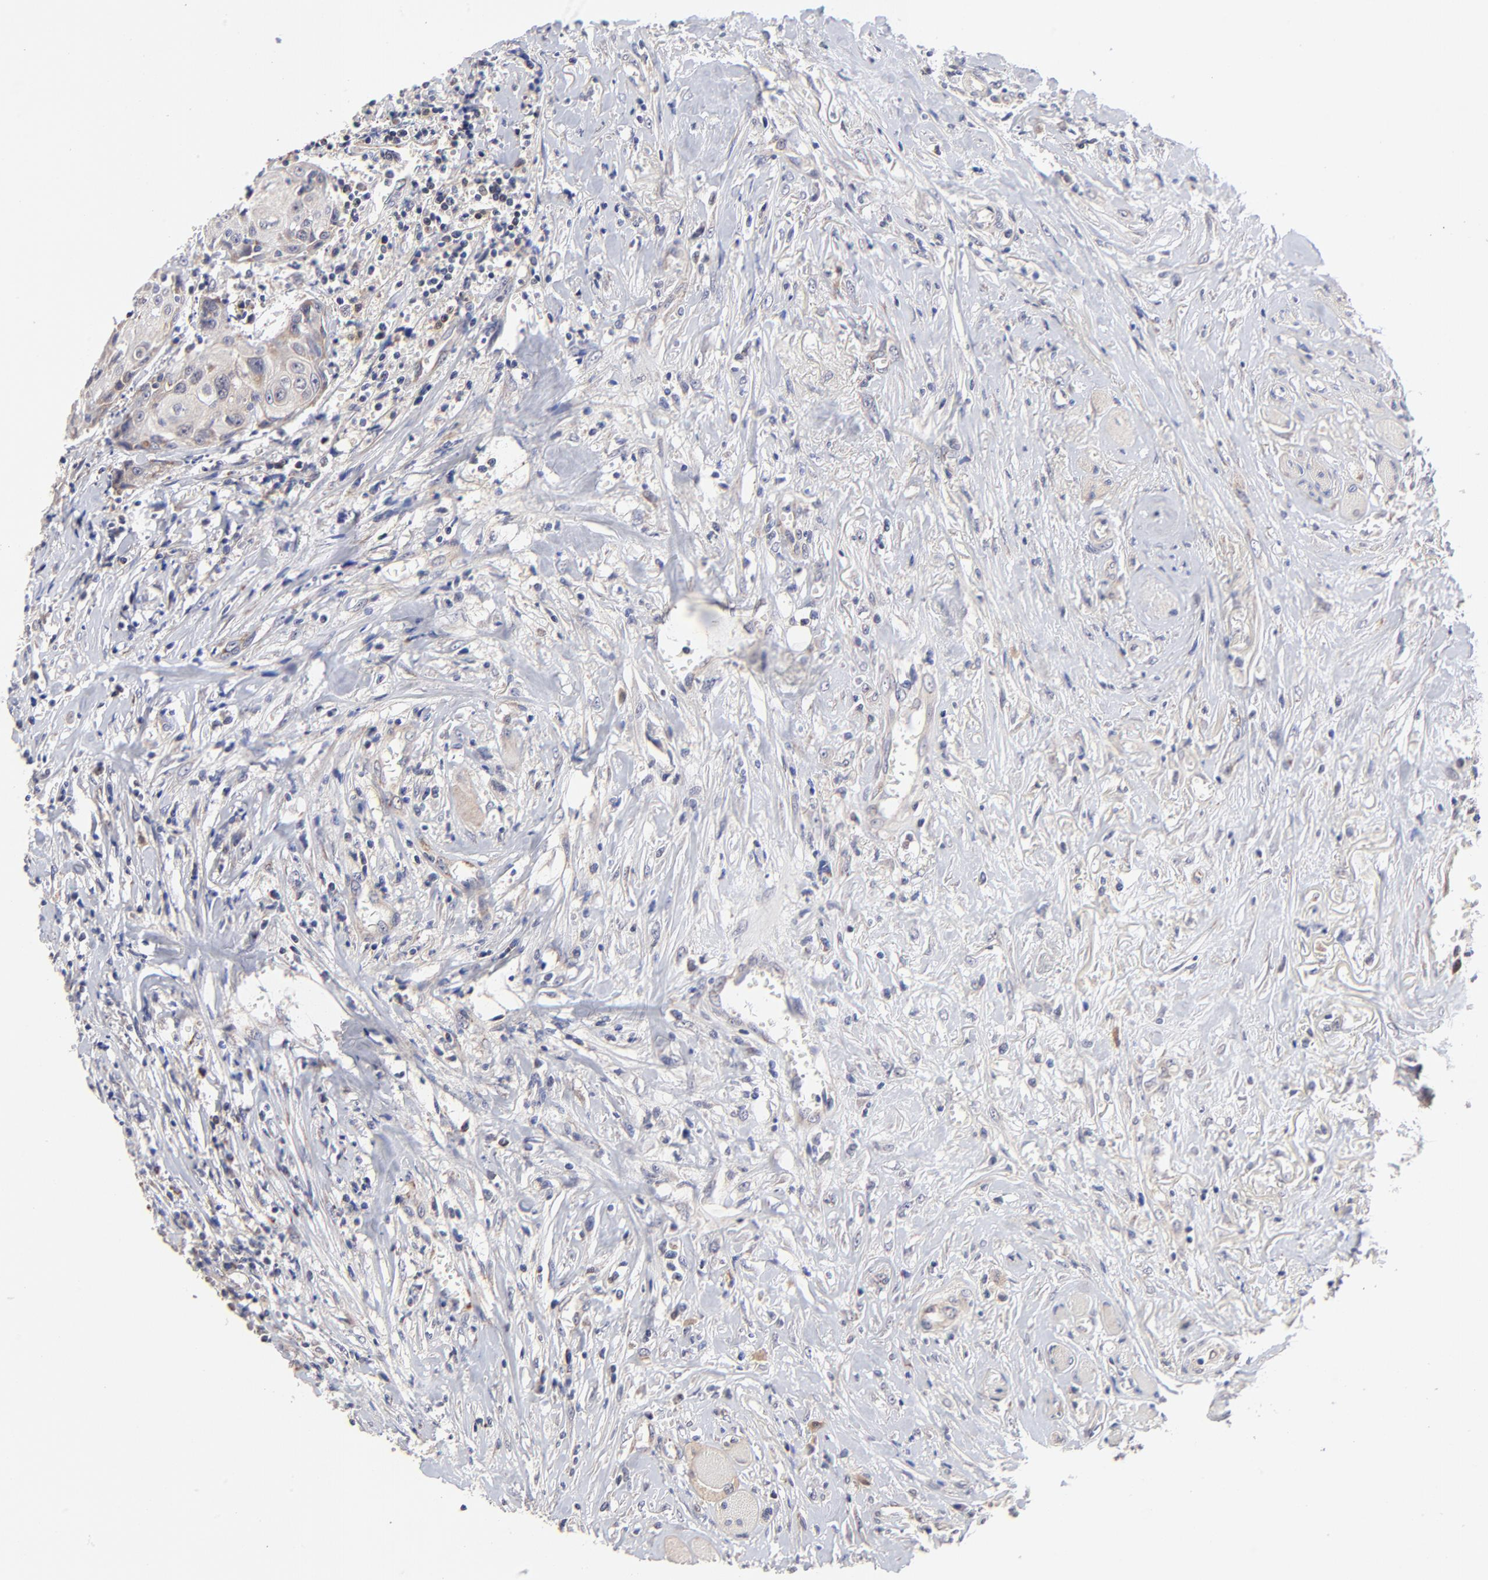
{"staining": {"intensity": "moderate", "quantity": "25%-75%", "location": "cytoplasmic/membranous"}, "tissue": "head and neck cancer", "cell_type": "Tumor cells", "image_type": "cancer", "snomed": [{"axis": "morphology", "description": "Squamous cell carcinoma, NOS"}, {"axis": "topography", "description": "Oral tissue"}, {"axis": "topography", "description": "Head-Neck"}], "caption": "Head and neck squamous cell carcinoma stained with a protein marker shows moderate staining in tumor cells.", "gene": "FBXL12", "patient": {"sex": "female", "age": 82}}